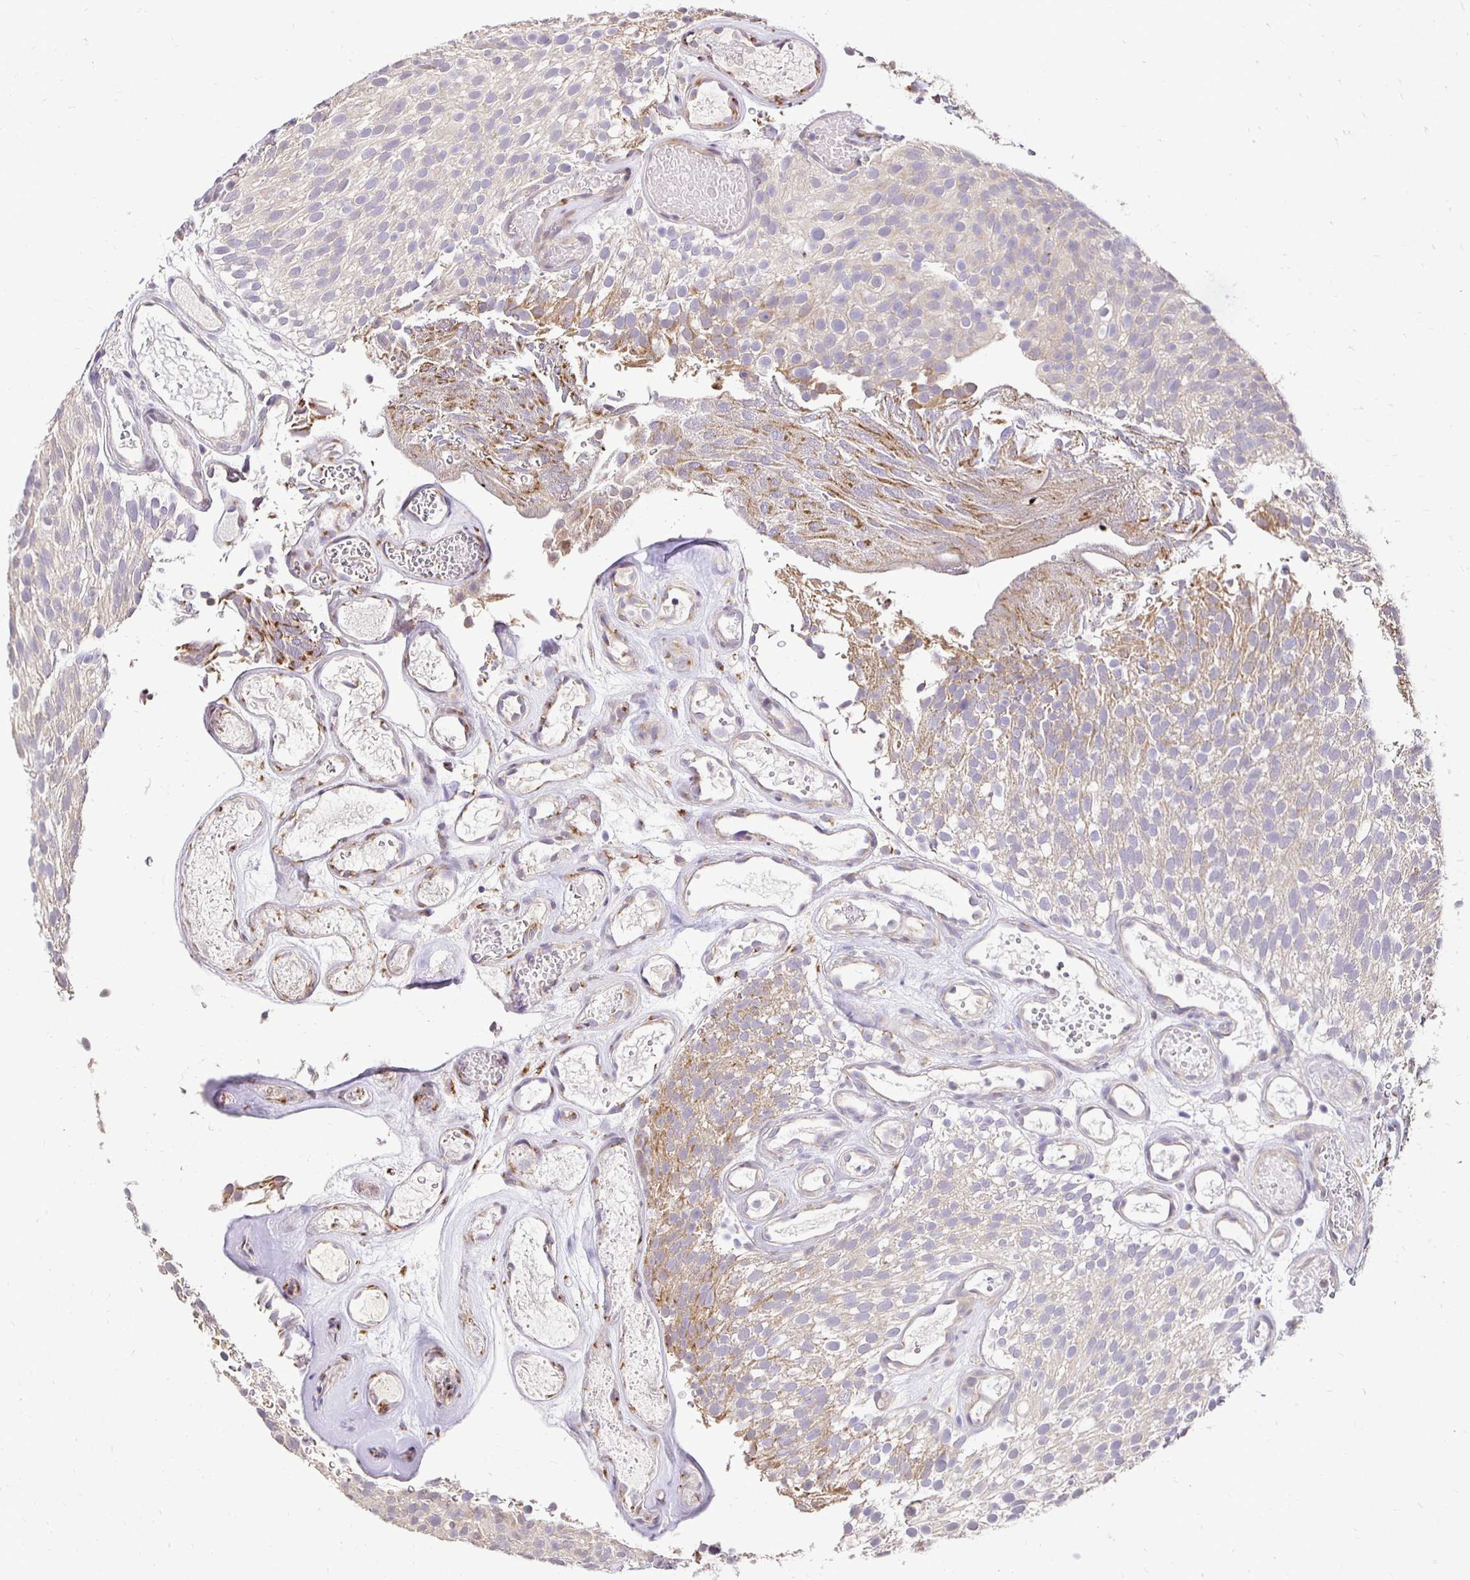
{"staining": {"intensity": "weak", "quantity": "<25%", "location": "cytoplasmic/membranous"}, "tissue": "urothelial cancer", "cell_type": "Tumor cells", "image_type": "cancer", "snomed": [{"axis": "morphology", "description": "Urothelial carcinoma, Low grade"}, {"axis": "topography", "description": "Urinary bladder"}], "caption": "The histopathology image shows no significant staining in tumor cells of low-grade urothelial carcinoma.", "gene": "RHEBL1", "patient": {"sex": "male", "age": 78}}